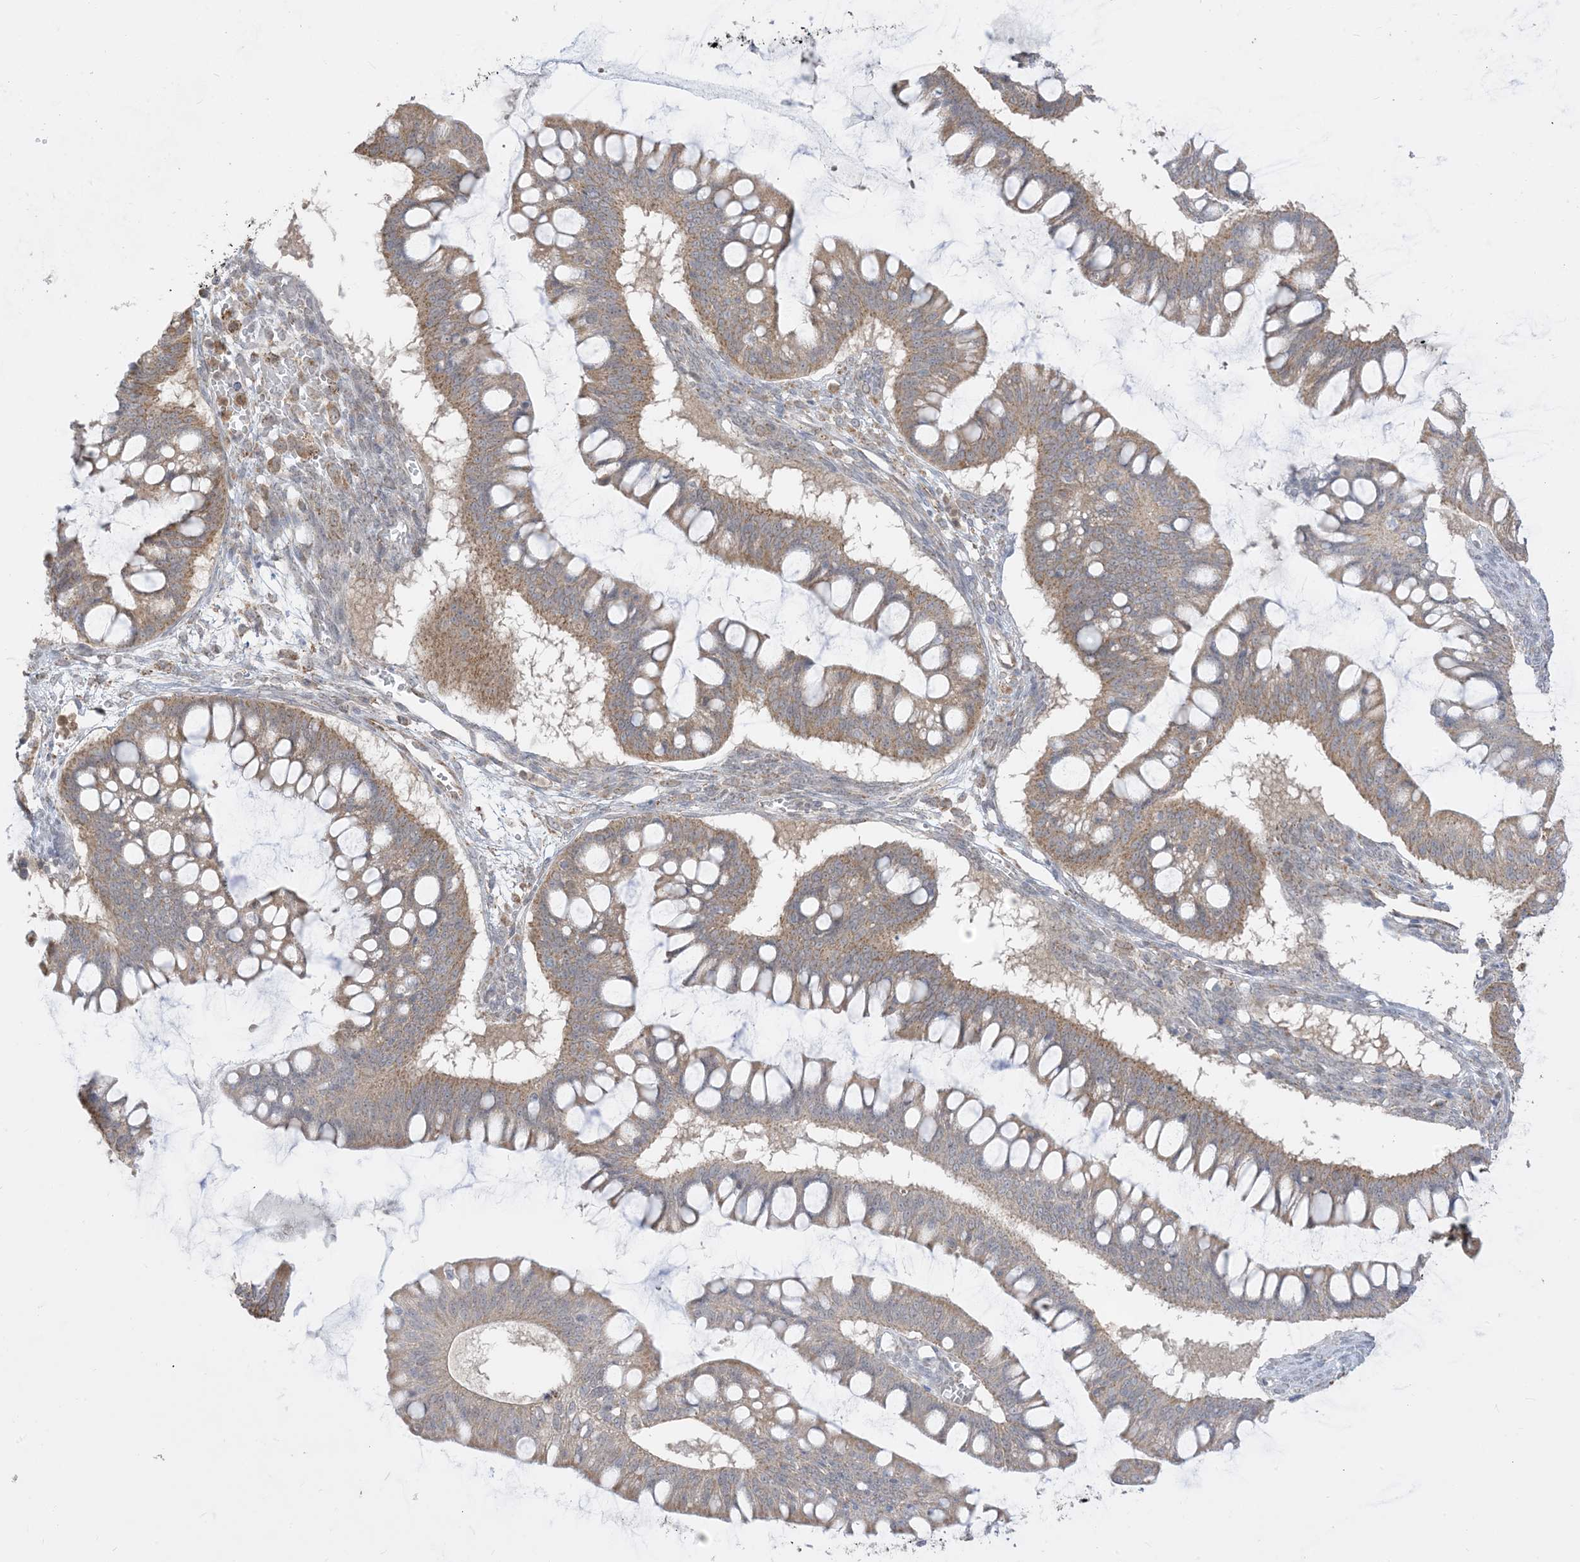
{"staining": {"intensity": "moderate", "quantity": ">75%", "location": "cytoplasmic/membranous"}, "tissue": "ovarian cancer", "cell_type": "Tumor cells", "image_type": "cancer", "snomed": [{"axis": "morphology", "description": "Cystadenocarcinoma, mucinous, NOS"}, {"axis": "topography", "description": "Ovary"}], "caption": "IHC photomicrograph of human mucinous cystadenocarcinoma (ovarian) stained for a protein (brown), which exhibits medium levels of moderate cytoplasmic/membranous staining in about >75% of tumor cells.", "gene": "KANSL3", "patient": {"sex": "female", "age": 73}}